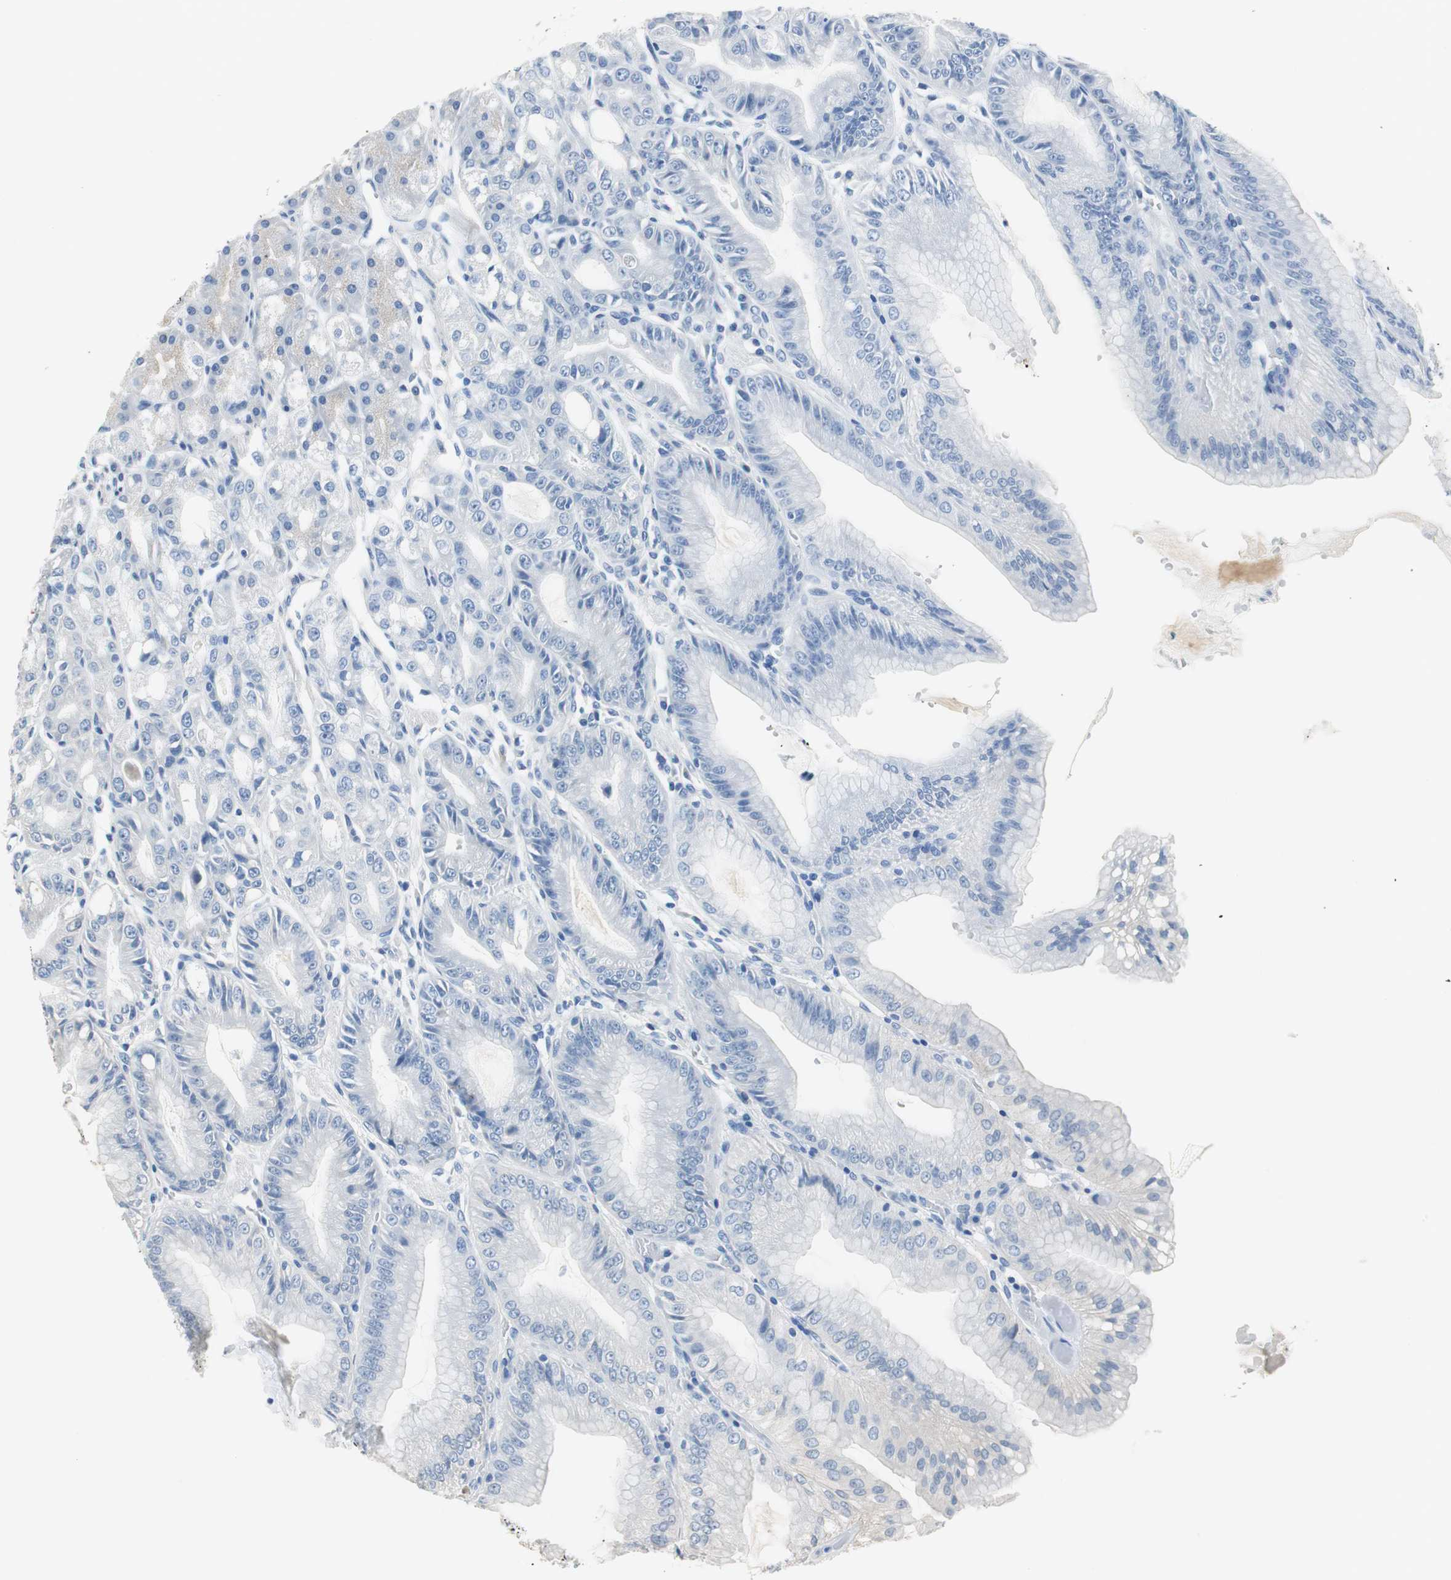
{"staining": {"intensity": "negative", "quantity": "none", "location": "none"}, "tissue": "stomach", "cell_type": "Glandular cells", "image_type": "normal", "snomed": [{"axis": "morphology", "description": "Normal tissue, NOS"}, {"axis": "topography", "description": "Stomach, lower"}], "caption": "DAB immunohistochemical staining of benign stomach displays no significant staining in glandular cells.", "gene": "MUC7", "patient": {"sex": "male", "age": 71}}